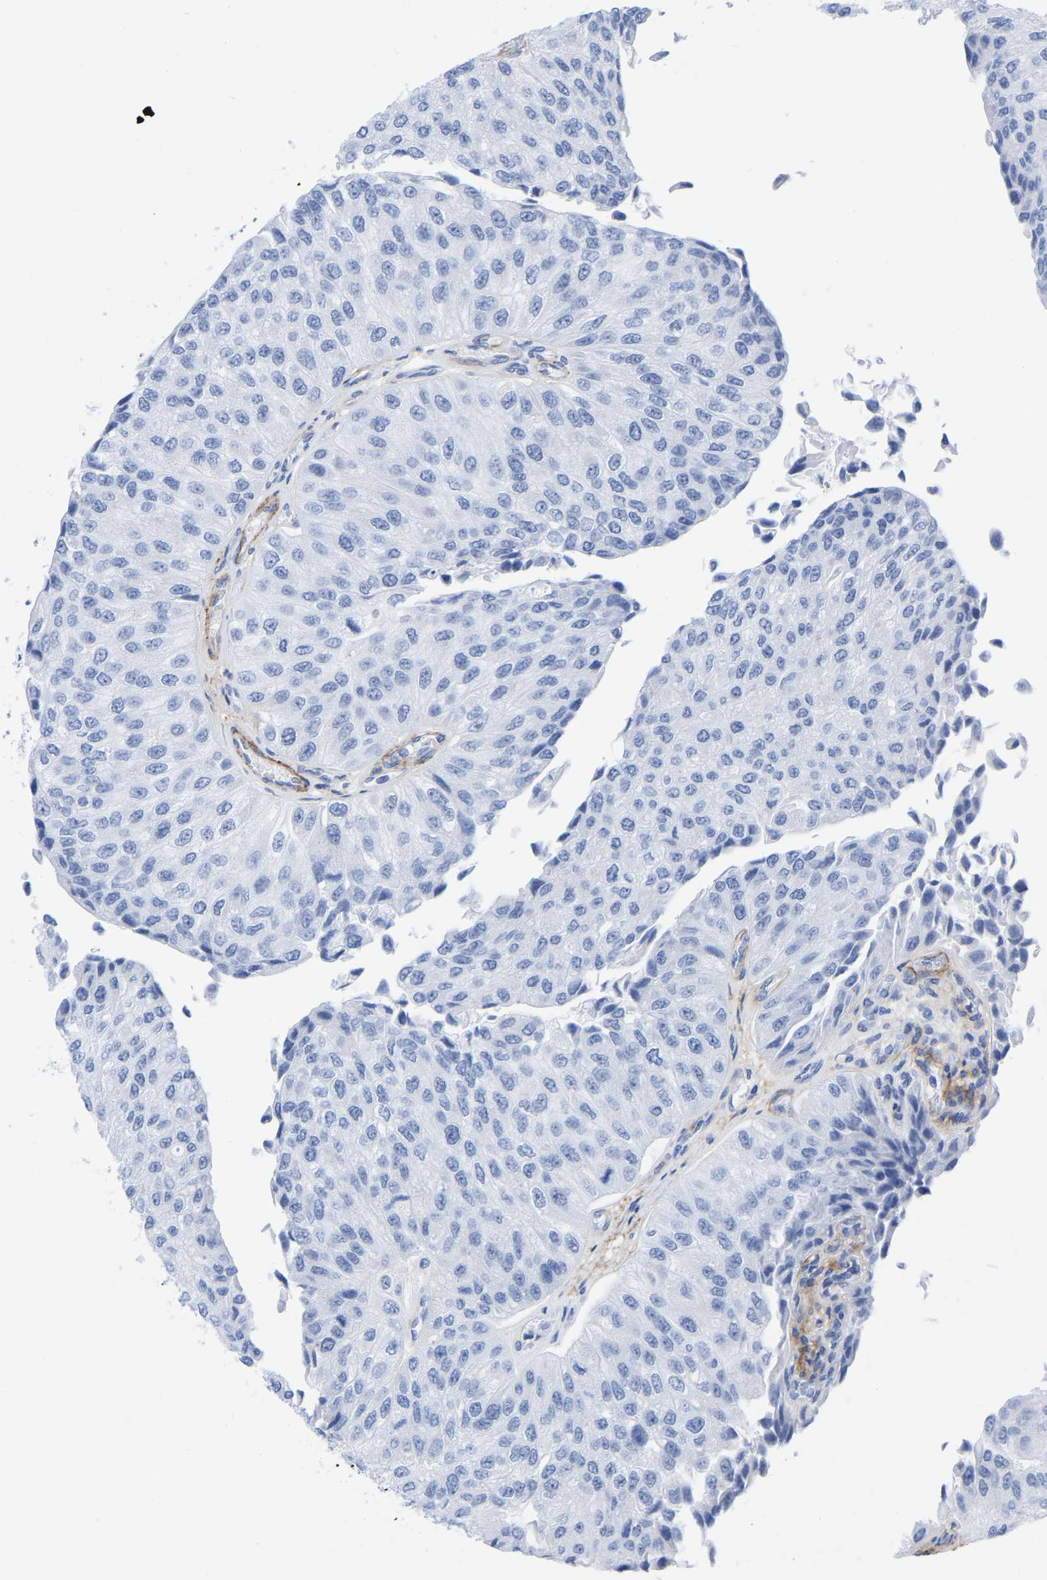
{"staining": {"intensity": "negative", "quantity": "none", "location": "none"}, "tissue": "urothelial cancer", "cell_type": "Tumor cells", "image_type": "cancer", "snomed": [{"axis": "morphology", "description": "Urothelial carcinoma, High grade"}, {"axis": "topography", "description": "Kidney"}, {"axis": "topography", "description": "Urinary bladder"}], "caption": "High-grade urothelial carcinoma was stained to show a protein in brown. There is no significant positivity in tumor cells. Nuclei are stained in blue.", "gene": "HAPLN1", "patient": {"sex": "male", "age": 77}}